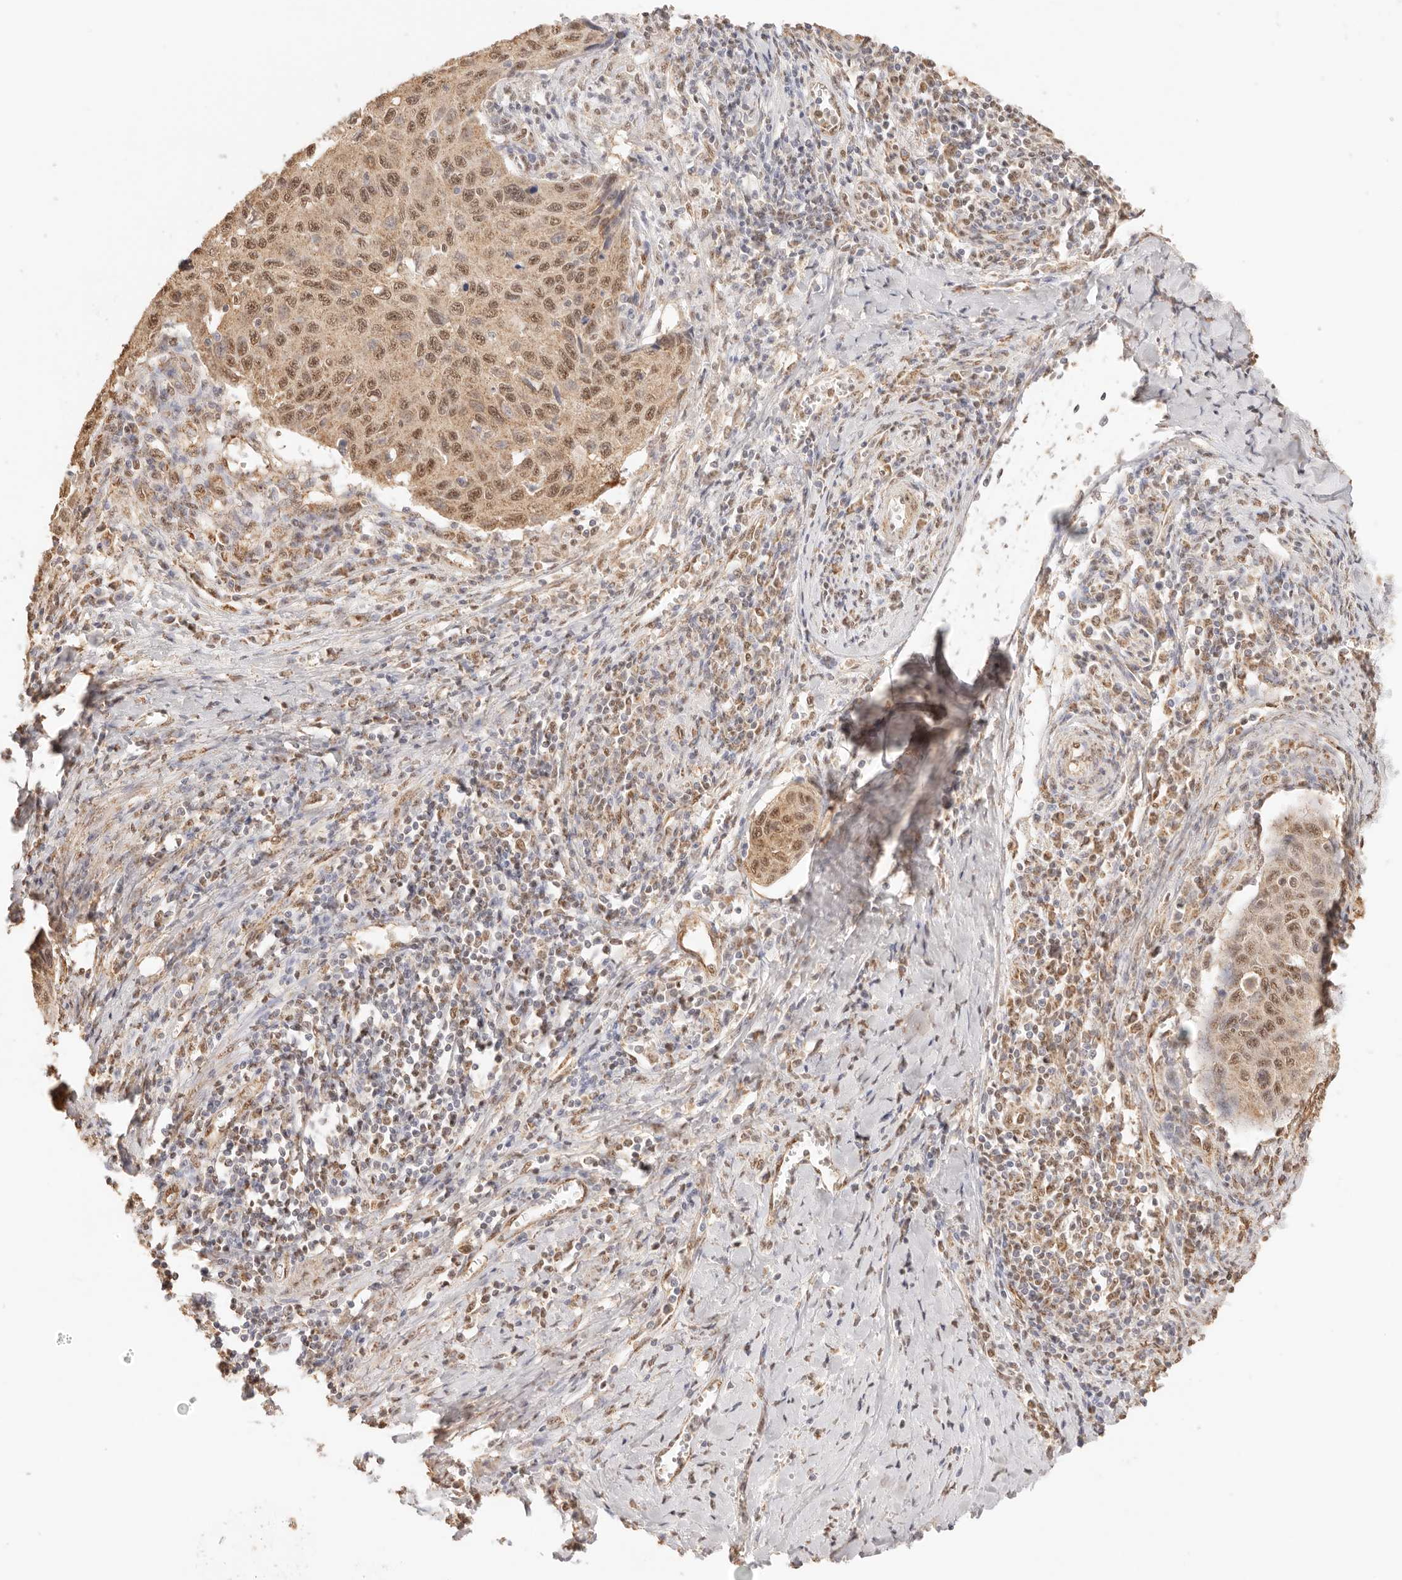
{"staining": {"intensity": "moderate", "quantity": ">75%", "location": "cytoplasmic/membranous,nuclear"}, "tissue": "cervical cancer", "cell_type": "Tumor cells", "image_type": "cancer", "snomed": [{"axis": "morphology", "description": "Squamous cell carcinoma, NOS"}, {"axis": "topography", "description": "Cervix"}], "caption": "Immunohistochemical staining of human squamous cell carcinoma (cervical) exhibits medium levels of moderate cytoplasmic/membranous and nuclear protein positivity in approximately >75% of tumor cells. Using DAB (brown) and hematoxylin (blue) stains, captured at high magnification using brightfield microscopy.", "gene": "IL1R2", "patient": {"sex": "female", "age": 53}}